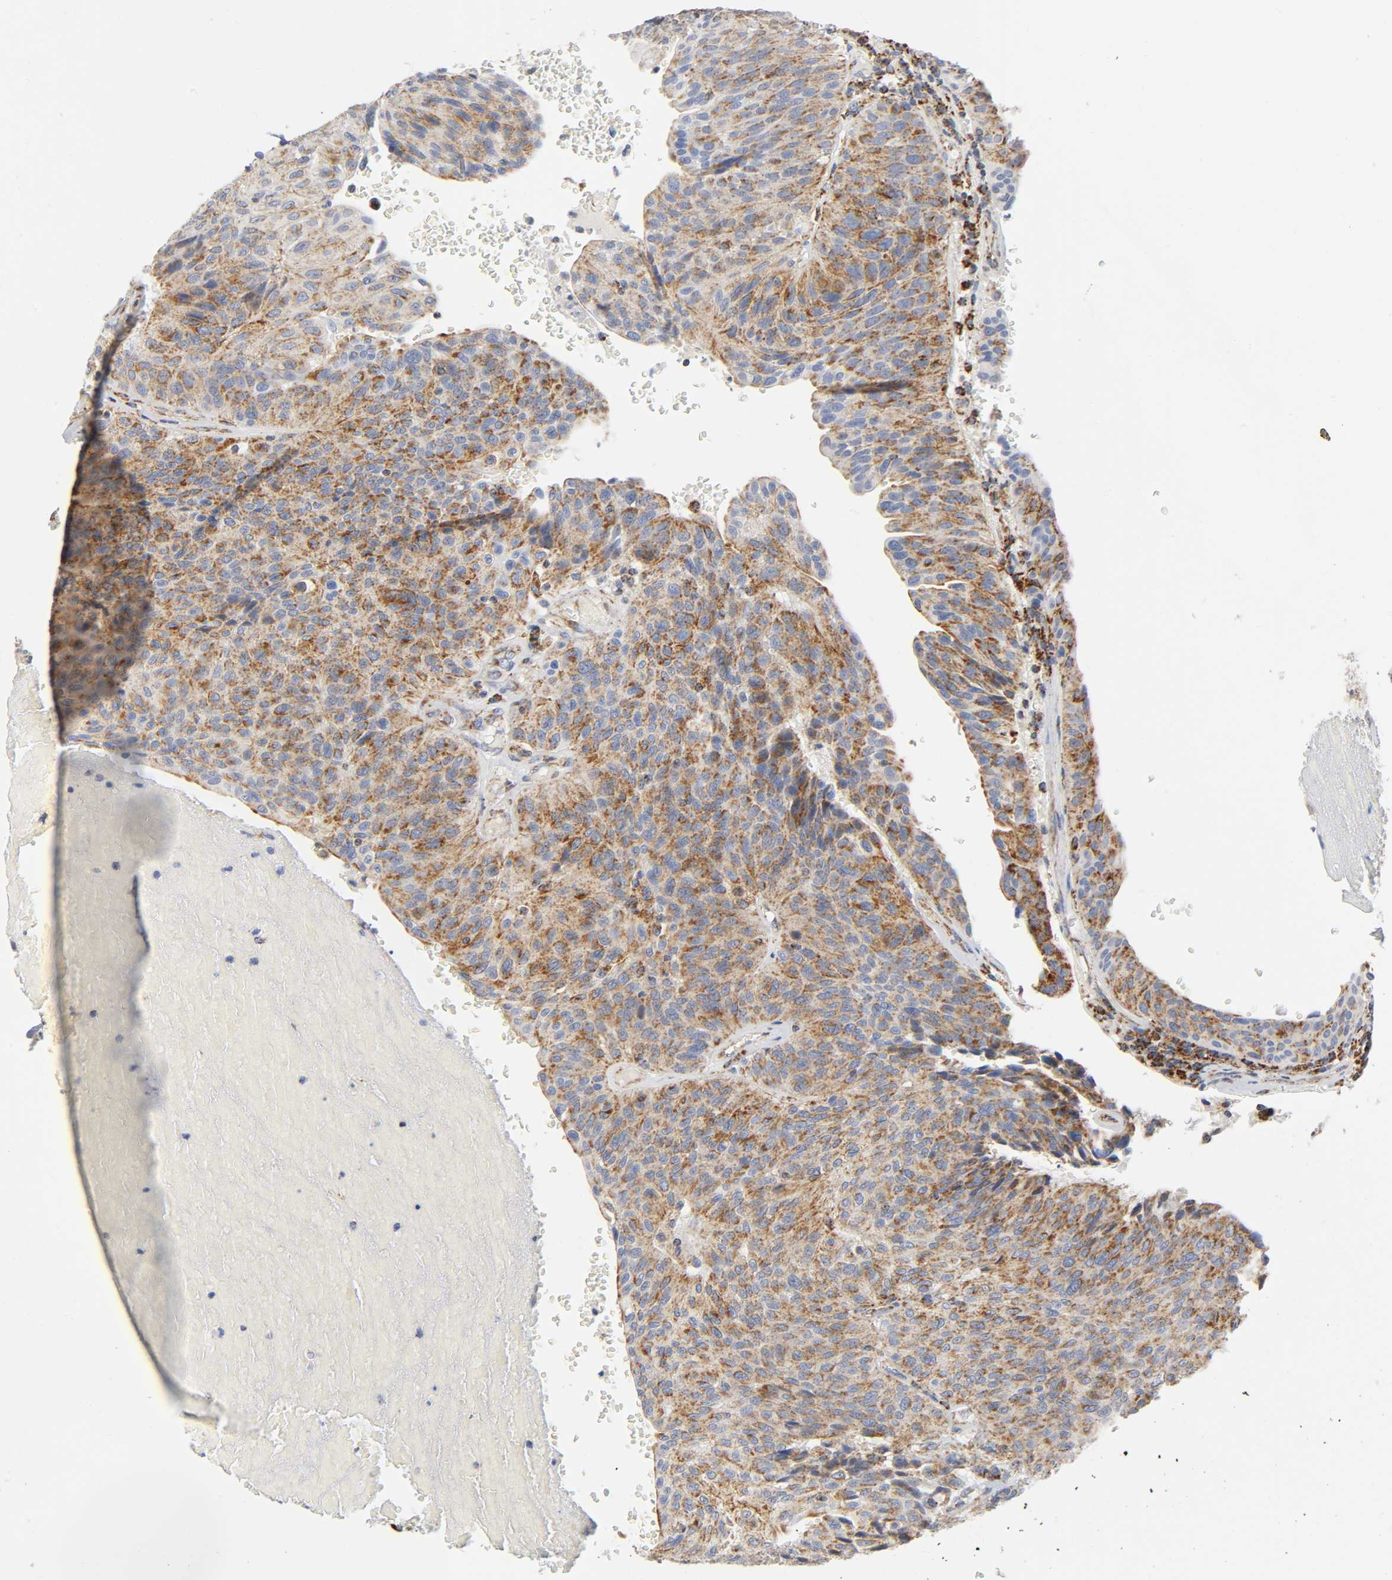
{"staining": {"intensity": "moderate", "quantity": ">75%", "location": "cytoplasmic/membranous"}, "tissue": "urothelial cancer", "cell_type": "Tumor cells", "image_type": "cancer", "snomed": [{"axis": "morphology", "description": "Urothelial carcinoma, High grade"}, {"axis": "topography", "description": "Urinary bladder"}], "caption": "A brown stain shows moderate cytoplasmic/membranous staining of a protein in human urothelial cancer tumor cells.", "gene": "BAK1", "patient": {"sex": "male", "age": 66}}